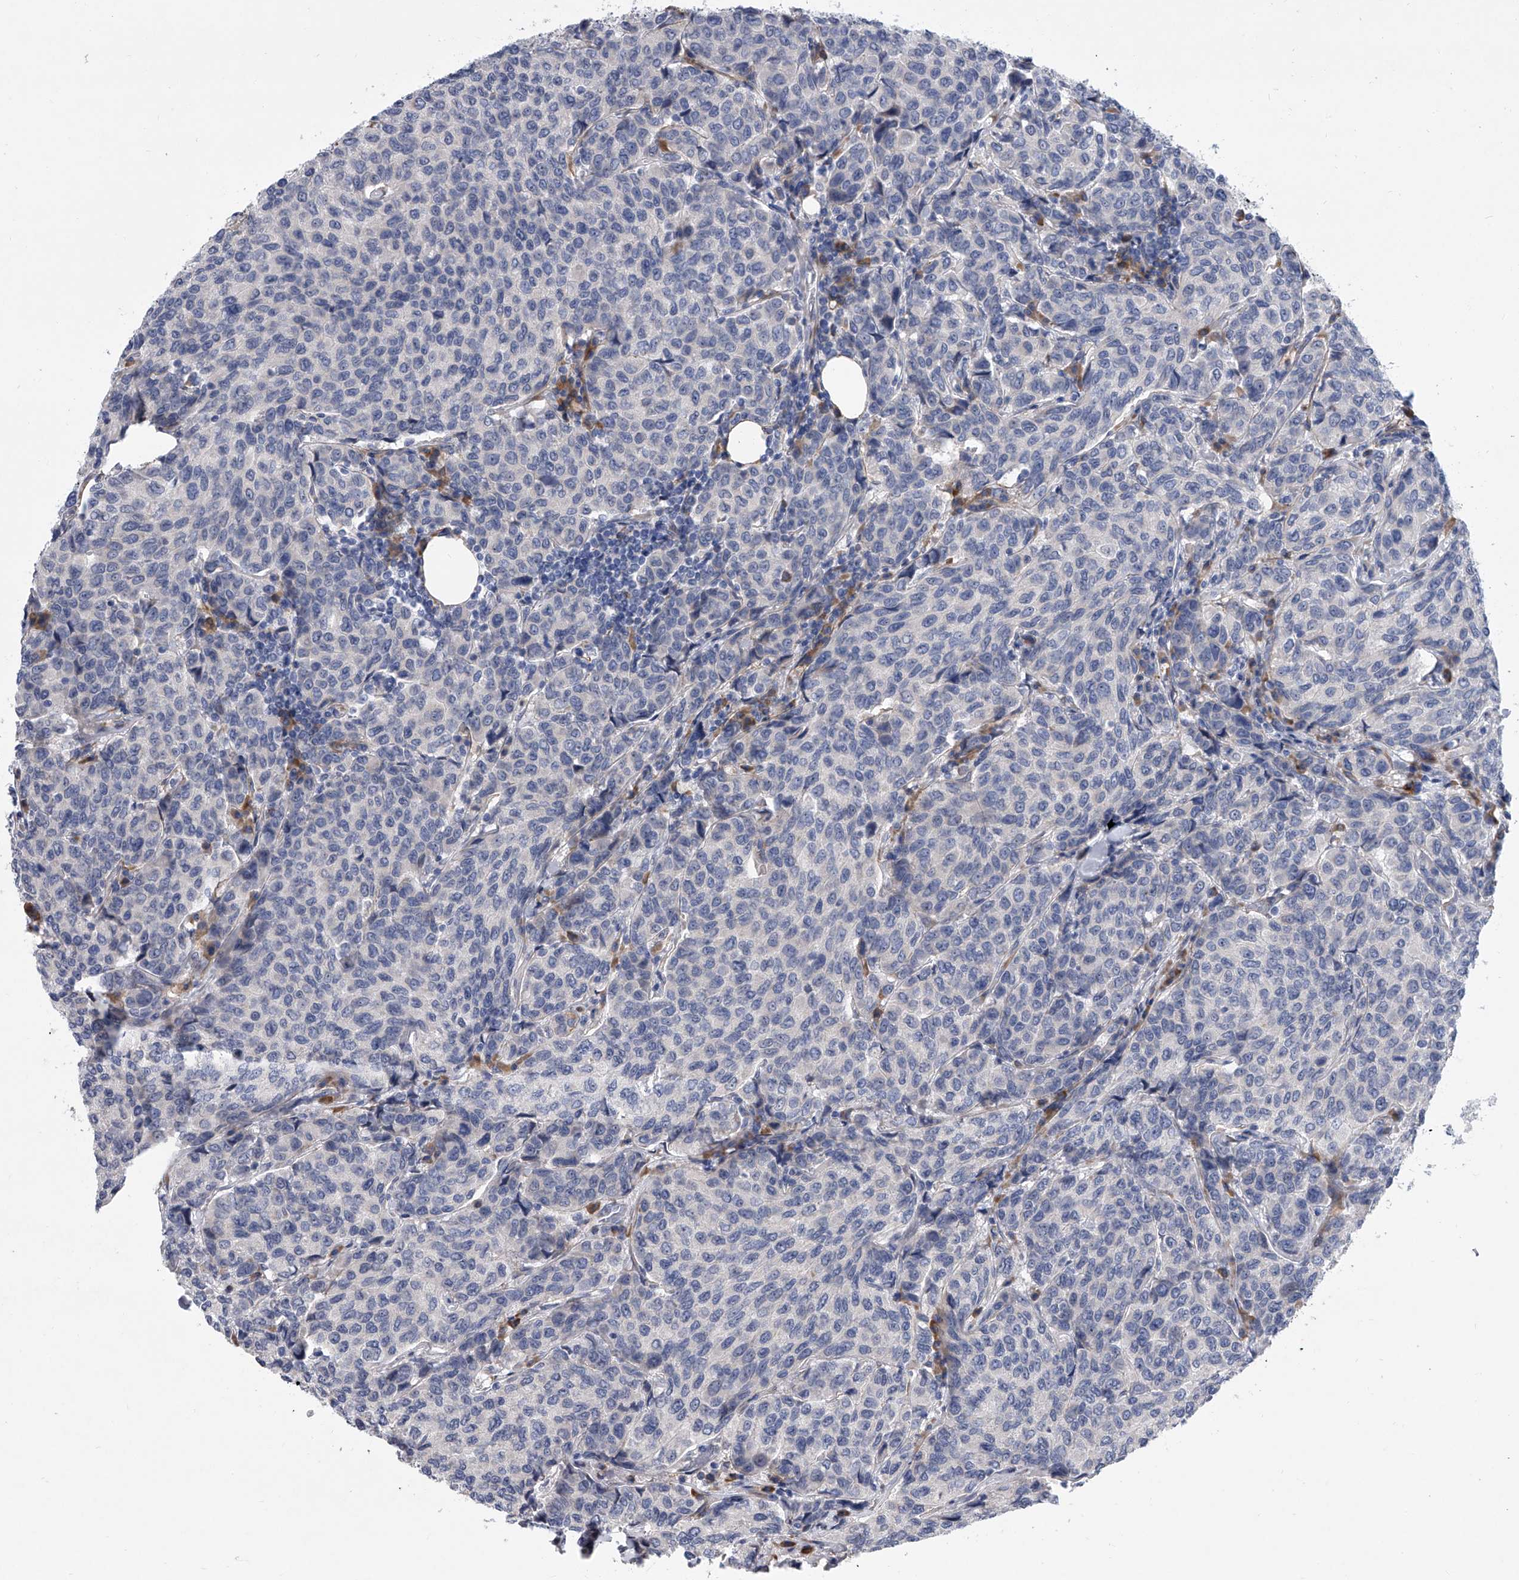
{"staining": {"intensity": "negative", "quantity": "none", "location": "none"}, "tissue": "breast cancer", "cell_type": "Tumor cells", "image_type": "cancer", "snomed": [{"axis": "morphology", "description": "Duct carcinoma"}, {"axis": "topography", "description": "Breast"}], "caption": "High magnification brightfield microscopy of breast cancer (intraductal carcinoma) stained with DAB (3,3'-diaminobenzidine) (brown) and counterstained with hematoxylin (blue): tumor cells show no significant positivity. The staining is performed using DAB brown chromogen with nuclei counter-stained in using hematoxylin.", "gene": "ALG14", "patient": {"sex": "female", "age": 55}}